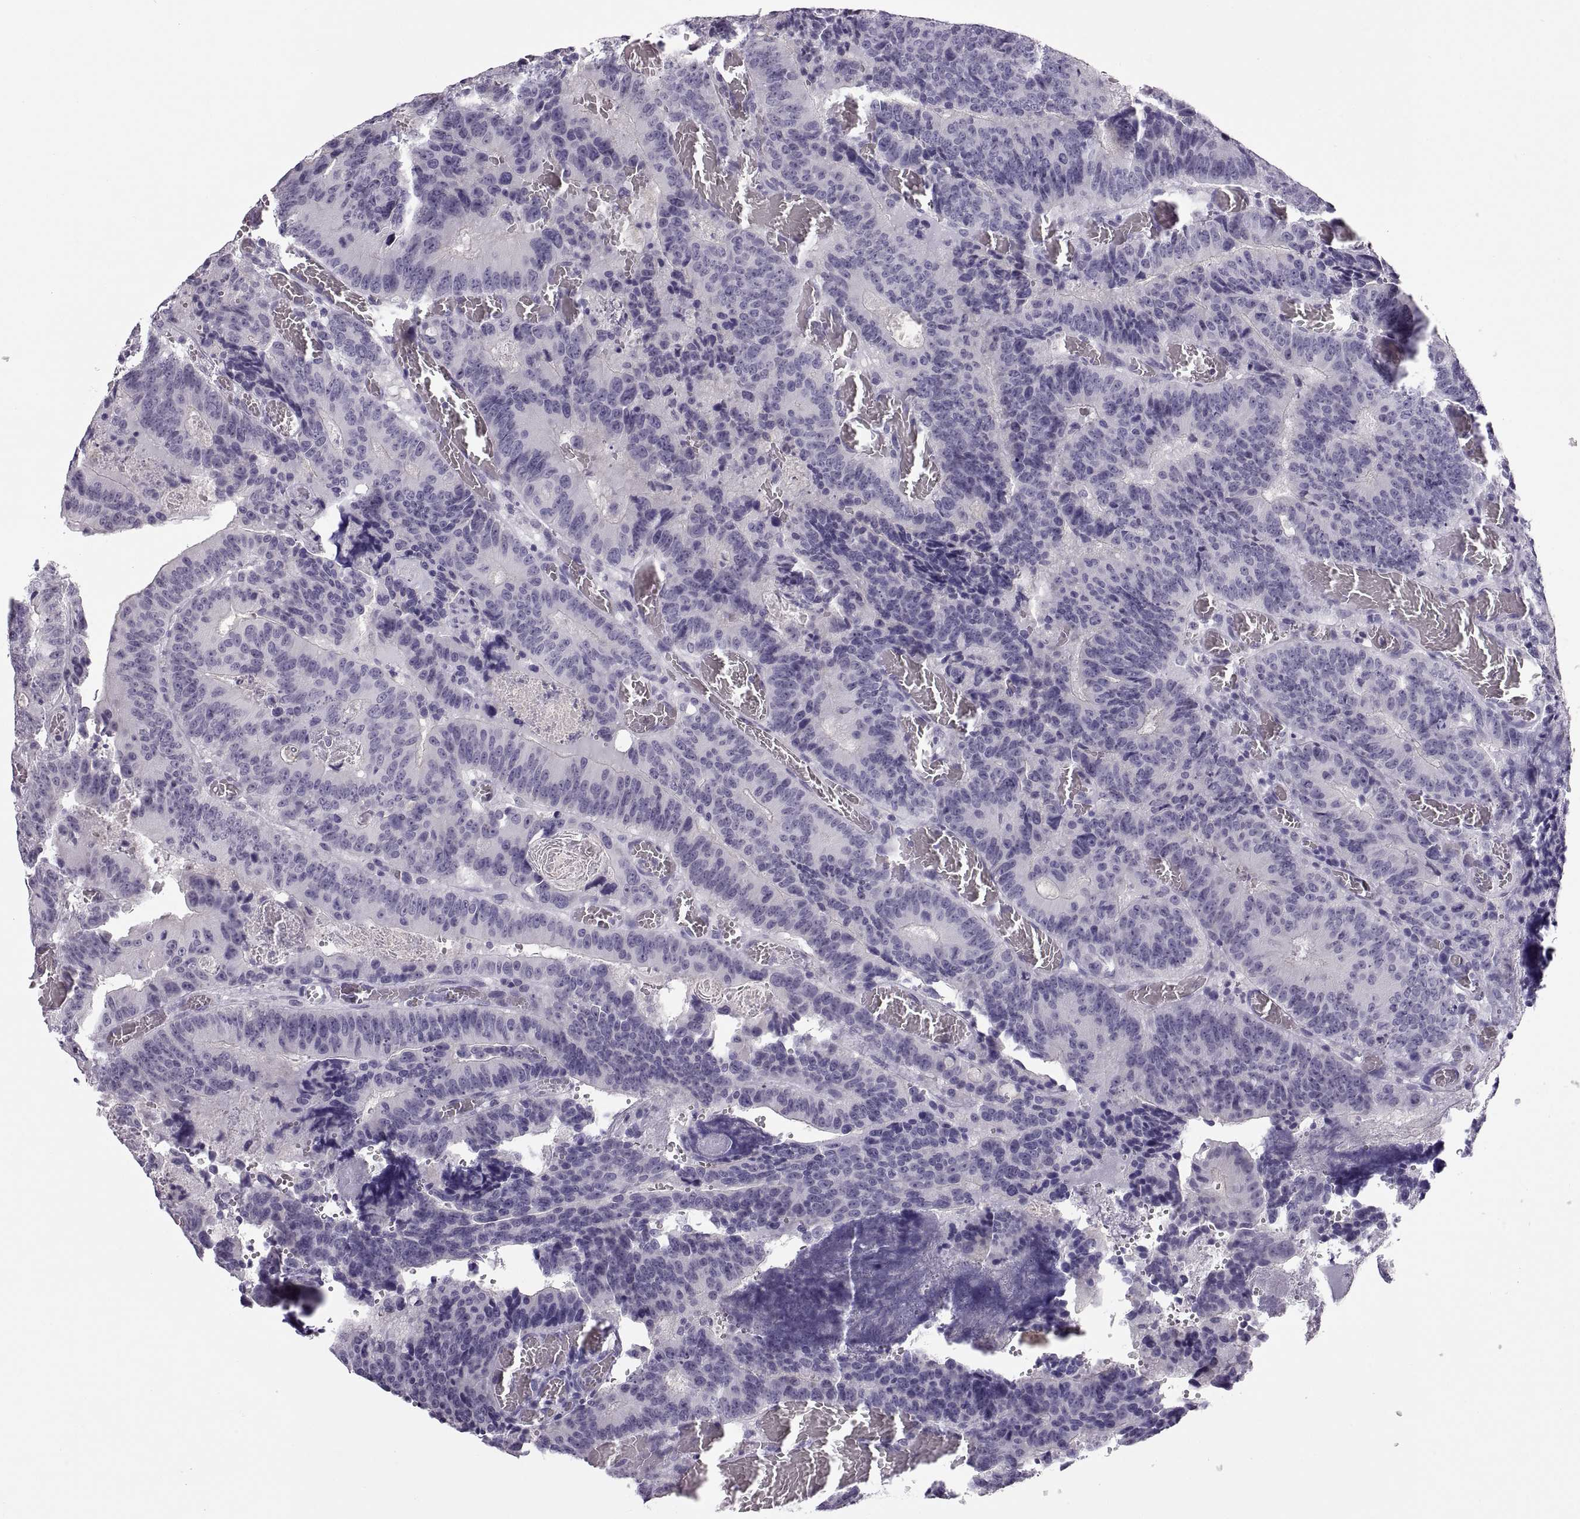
{"staining": {"intensity": "negative", "quantity": "none", "location": "none"}, "tissue": "colorectal cancer", "cell_type": "Tumor cells", "image_type": "cancer", "snomed": [{"axis": "morphology", "description": "Adenocarcinoma, NOS"}, {"axis": "topography", "description": "Colon"}], "caption": "DAB immunohistochemical staining of human colorectal cancer demonstrates no significant positivity in tumor cells.", "gene": "QRICH2", "patient": {"sex": "female", "age": 82}}